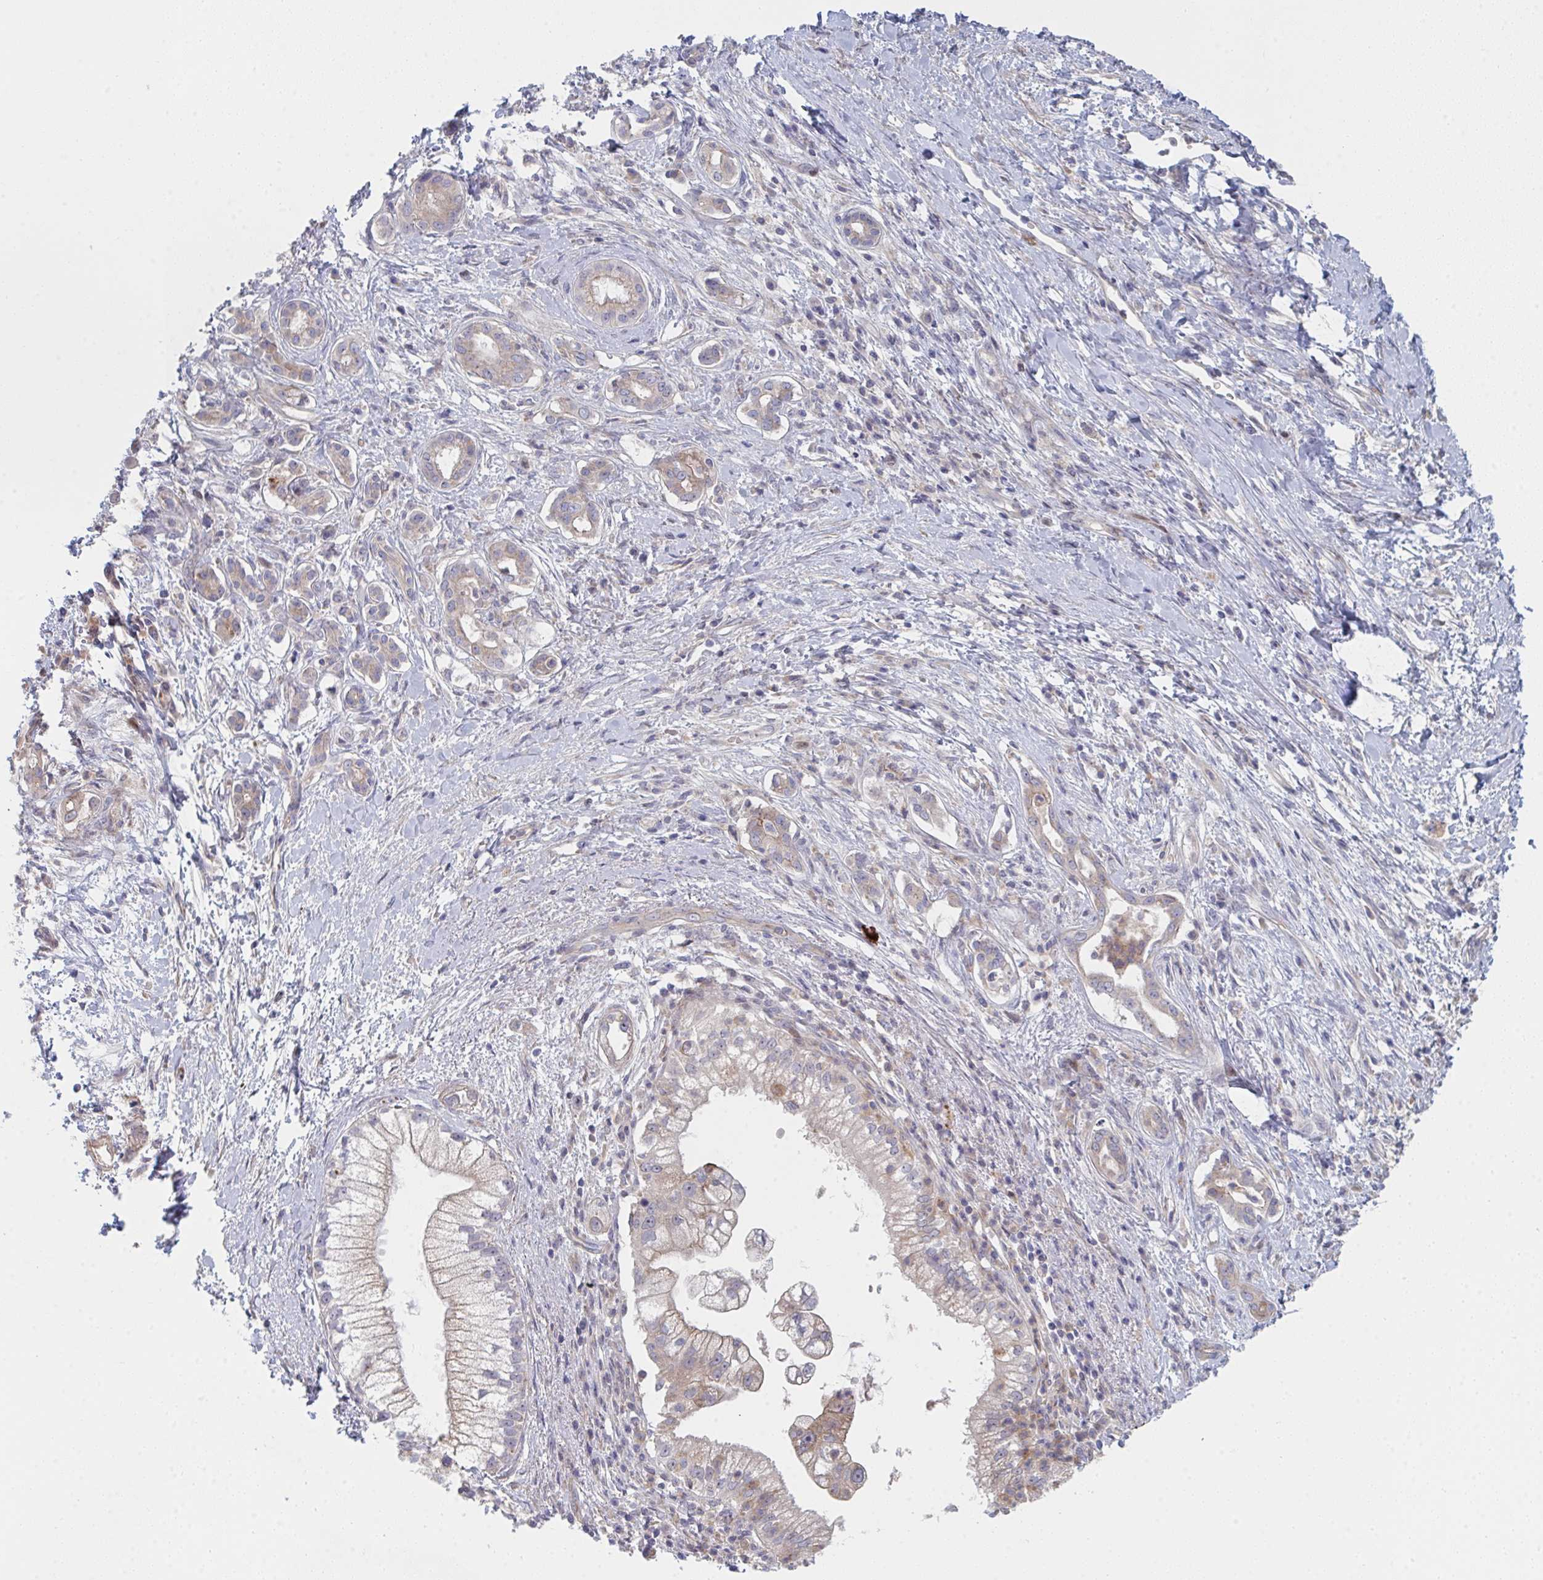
{"staining": {"intensity": "weak", "quantity": "25%-75%", "location": "cytoplasmic/membranous"}, "tissue": "pancreatic cancer", "cell_type": "Tumor cells", "image_type": "cancer", "snomed": [{"axis": "morphology", "description": "Adenocarcinoma, NOS"}, {"axis": "topography", "description": "Pancreas"}], "caption": "Weak cytoplasmic/membranous expression is appreciated in about 25%-75% of tumor cells in pancreatic adenocarcinoma. Immunohistochemistry (ihc) stains the protein in brown and the nuclei are stained blue.", "gene": "TNFSF4", "patient": {"sex": "male", "age": 70}}